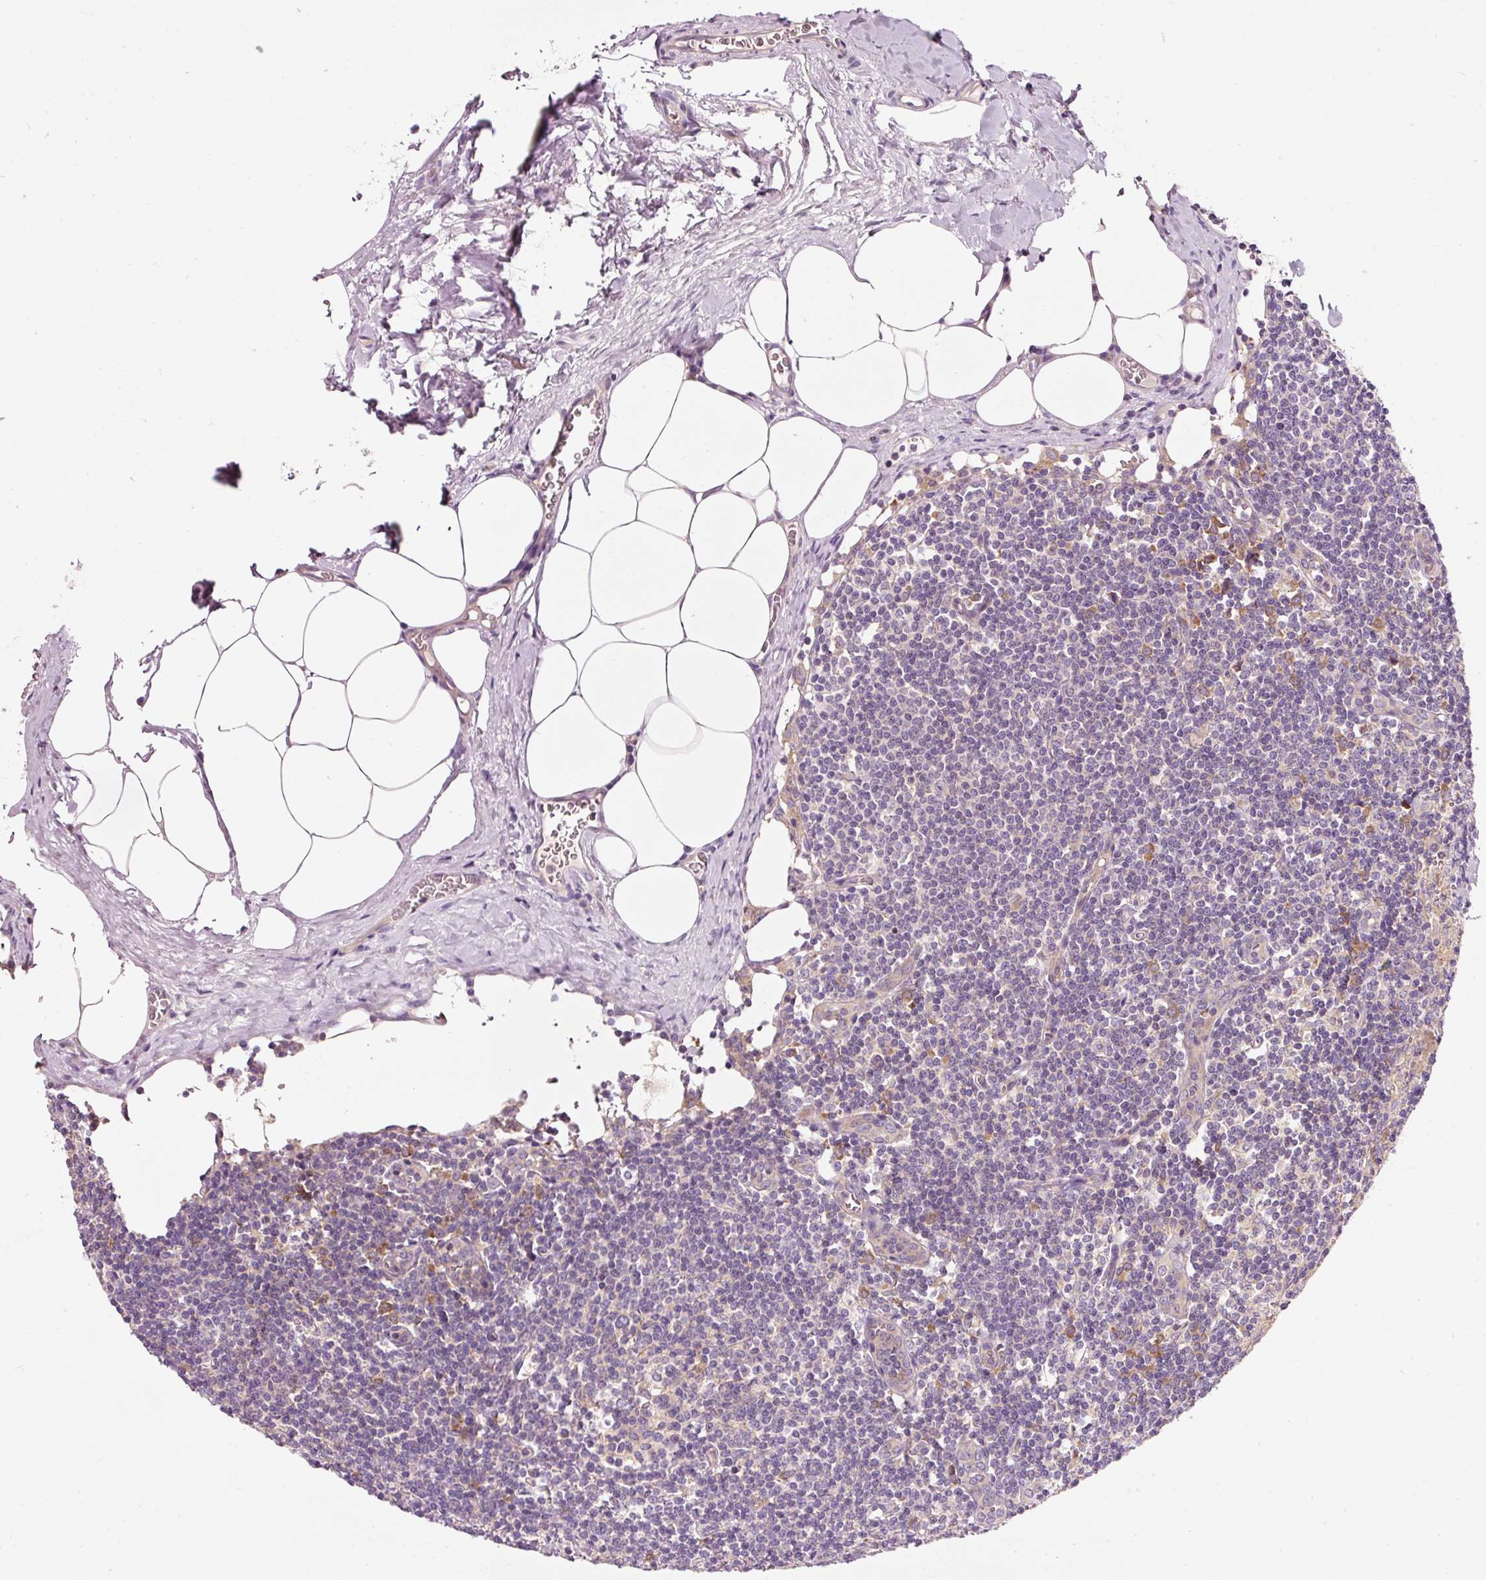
{"staining": {"intensity": "negative", "quantity": "none", "location": "none"}, "tissue": "lymph node", "cell_type": "Germinal center cells", "image_type": "normal", "snomed": [{"axis": "morphology", "description": "Normal tissue, NOS"}, {"axis": "topography", "description": "Lymph node"}], "caption": "A high-resolution image shows immunohistochemistry staining of benign lymph node, which reveals no significant expression in germinal center cells. (DAB (3,3'-diaminobenzidine) IHC visualized using brightfield microscopy, high magnification).", "gene": "NAPA", "patient": {"sex": "female", "age": 59}}